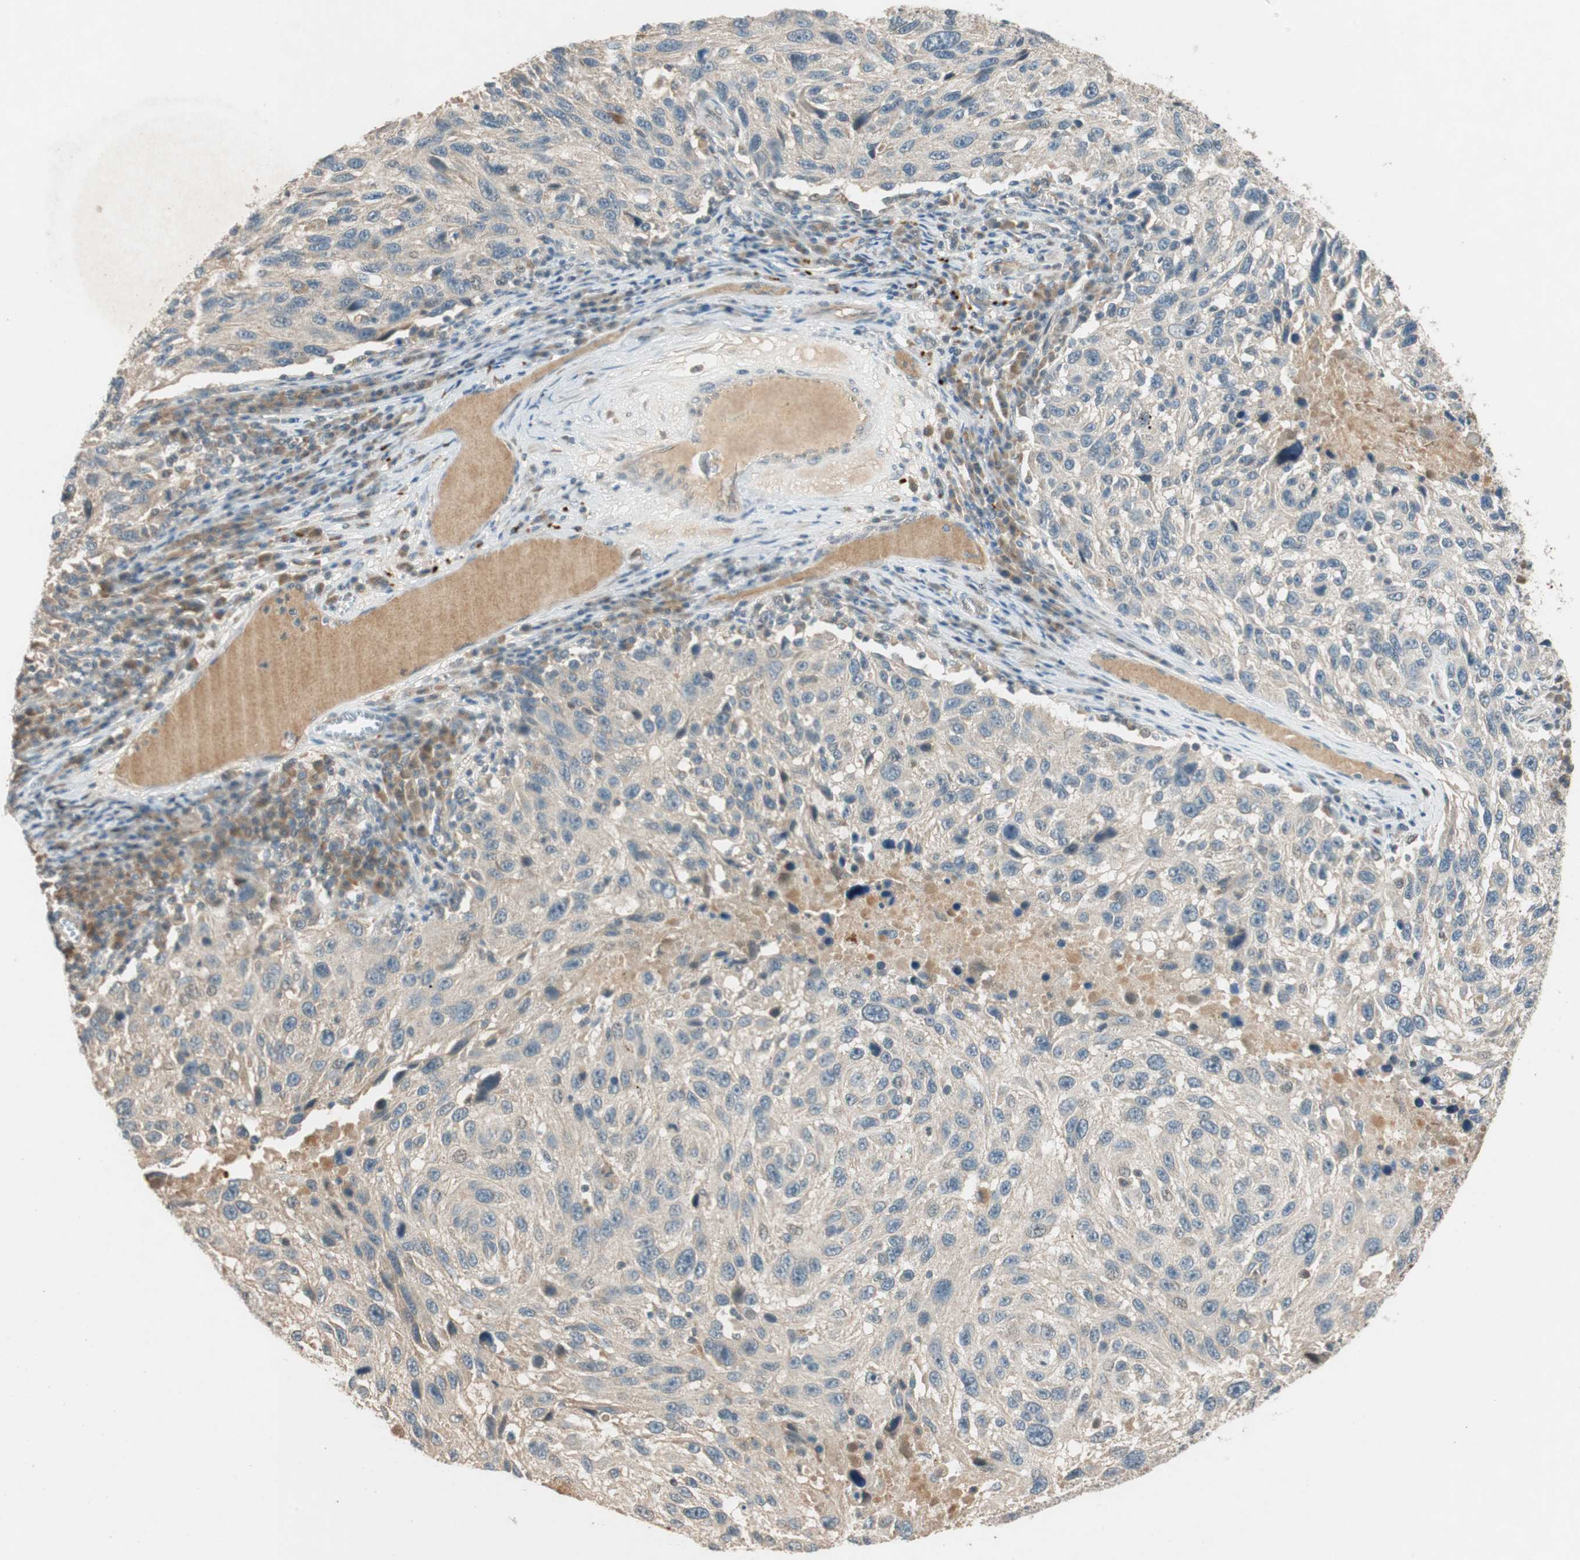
{"staining": {"intensity": "weak", "quantity": ">75%", "location": "cytoplasmic/membranous"}, "tissue": "melanoma", "cell_type": "Tumor cells", "image_type": "cancer", "snomed": [{"axis": "morphology", "description": "Malignant melanoma, NOS"}, {"axis": "topography", "description": "Skin"}], "caption": "Protein expression analysis of human melanoma reveals weak cytoplasmic/membranous staining in about >75% of tumor cells. (Brightfield microscopy of DAB IHC at high magnification).", "gene": "GLB1", "patient": {"sex": "male", "age": 53}}